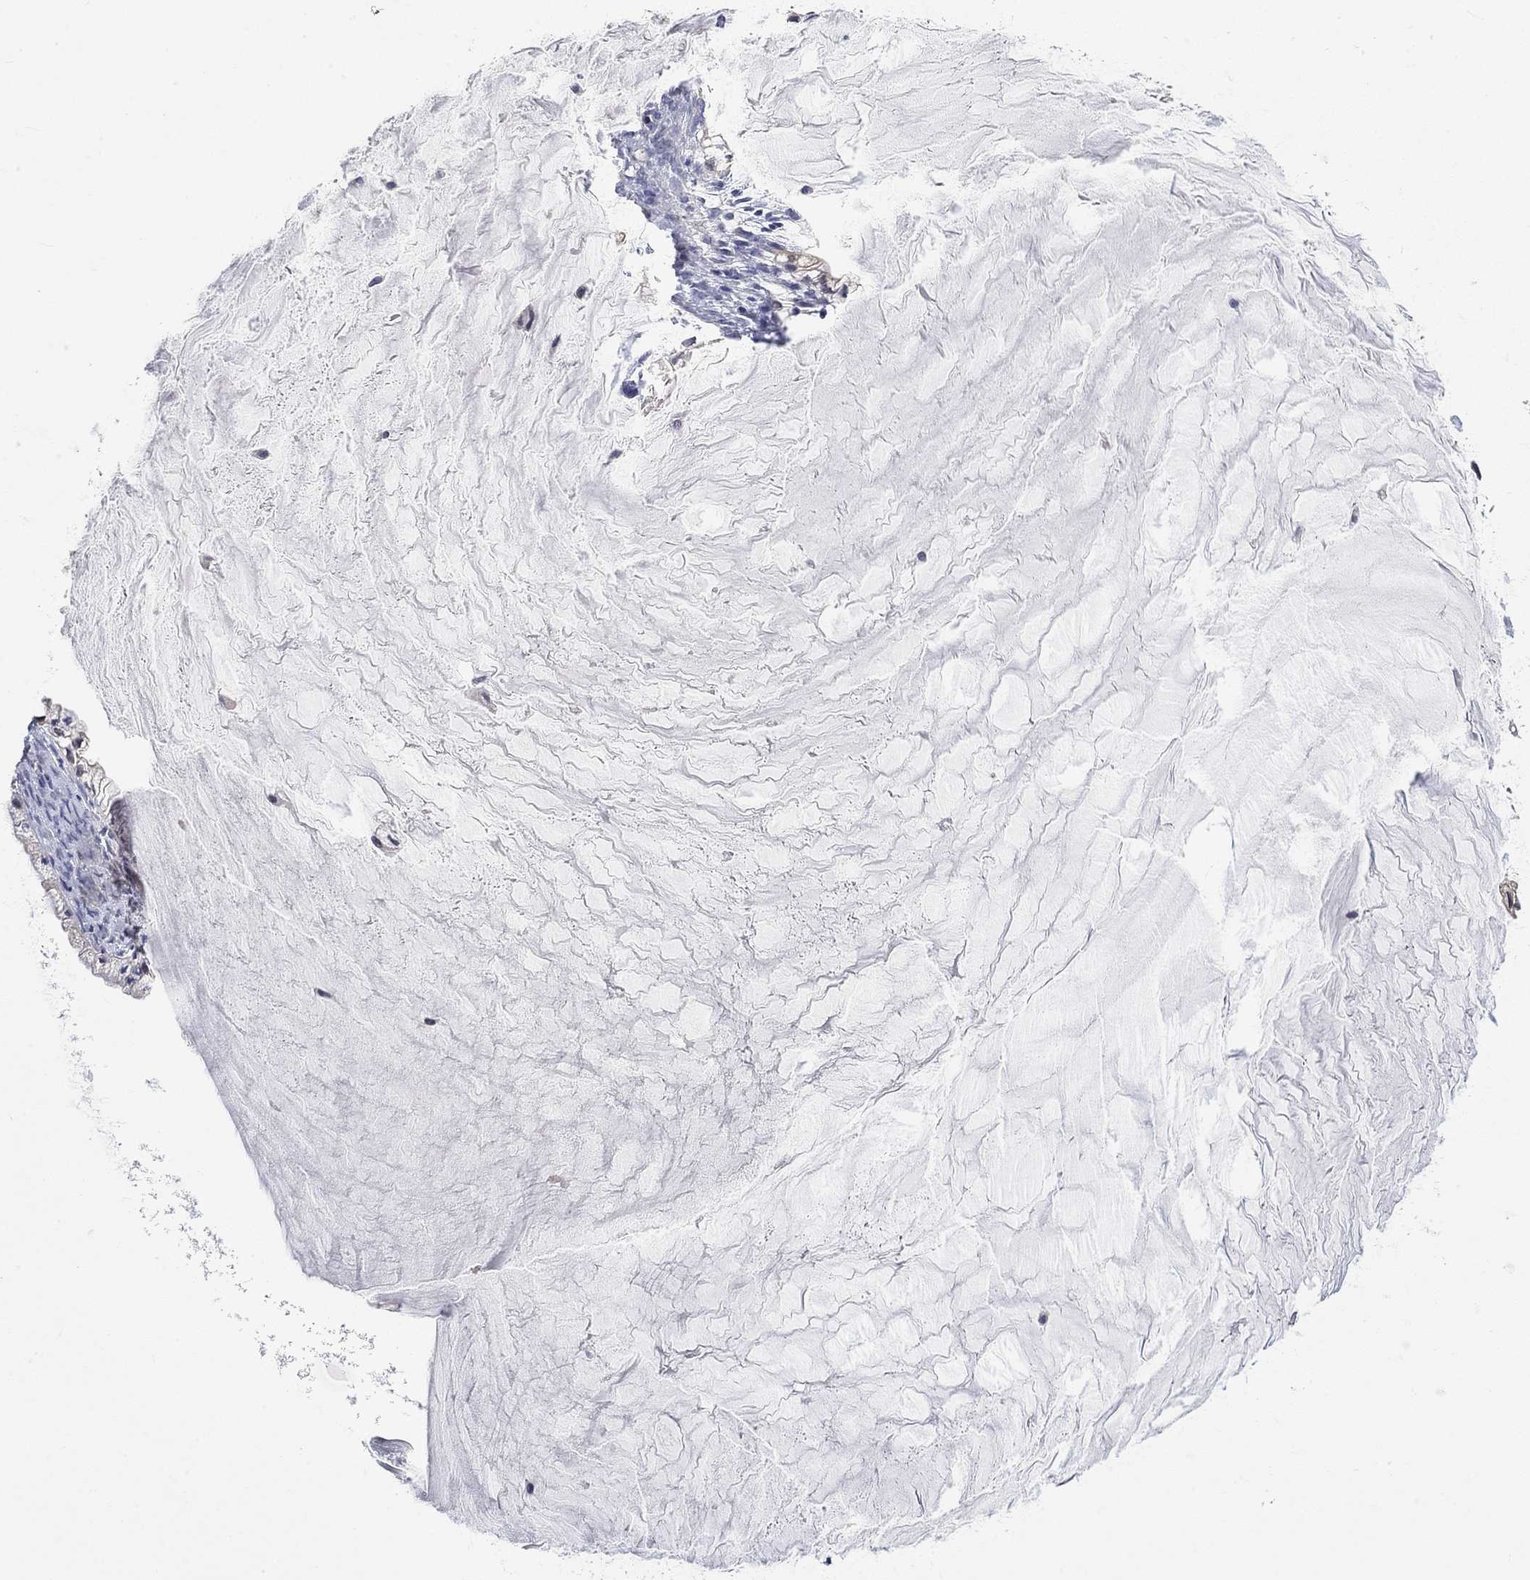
{"staining": {"intensity": "negative", "quantity": "none", "location": "none"}, "tissue": "ovarian cancer", "cell_type": "Tumor cells", "image_type": "cancer", "snomed": [{"axis": "morphology", "description": "Cystadenocarcinoma, mucinous, NOS"}, {"axis": "topography", "description": "Ovary"}], "caption": "This image is of ovarian cancer stained with immunohistochemistry (IHC) to label a protein in brown with the nuclei are counter-stained blue. There is no staining in tumor cells. (DAB IHC visualized using brightfield microscopy, high magnification).", "gene": "PNMA5", "patient": {"sex": "female", "age": 57}}